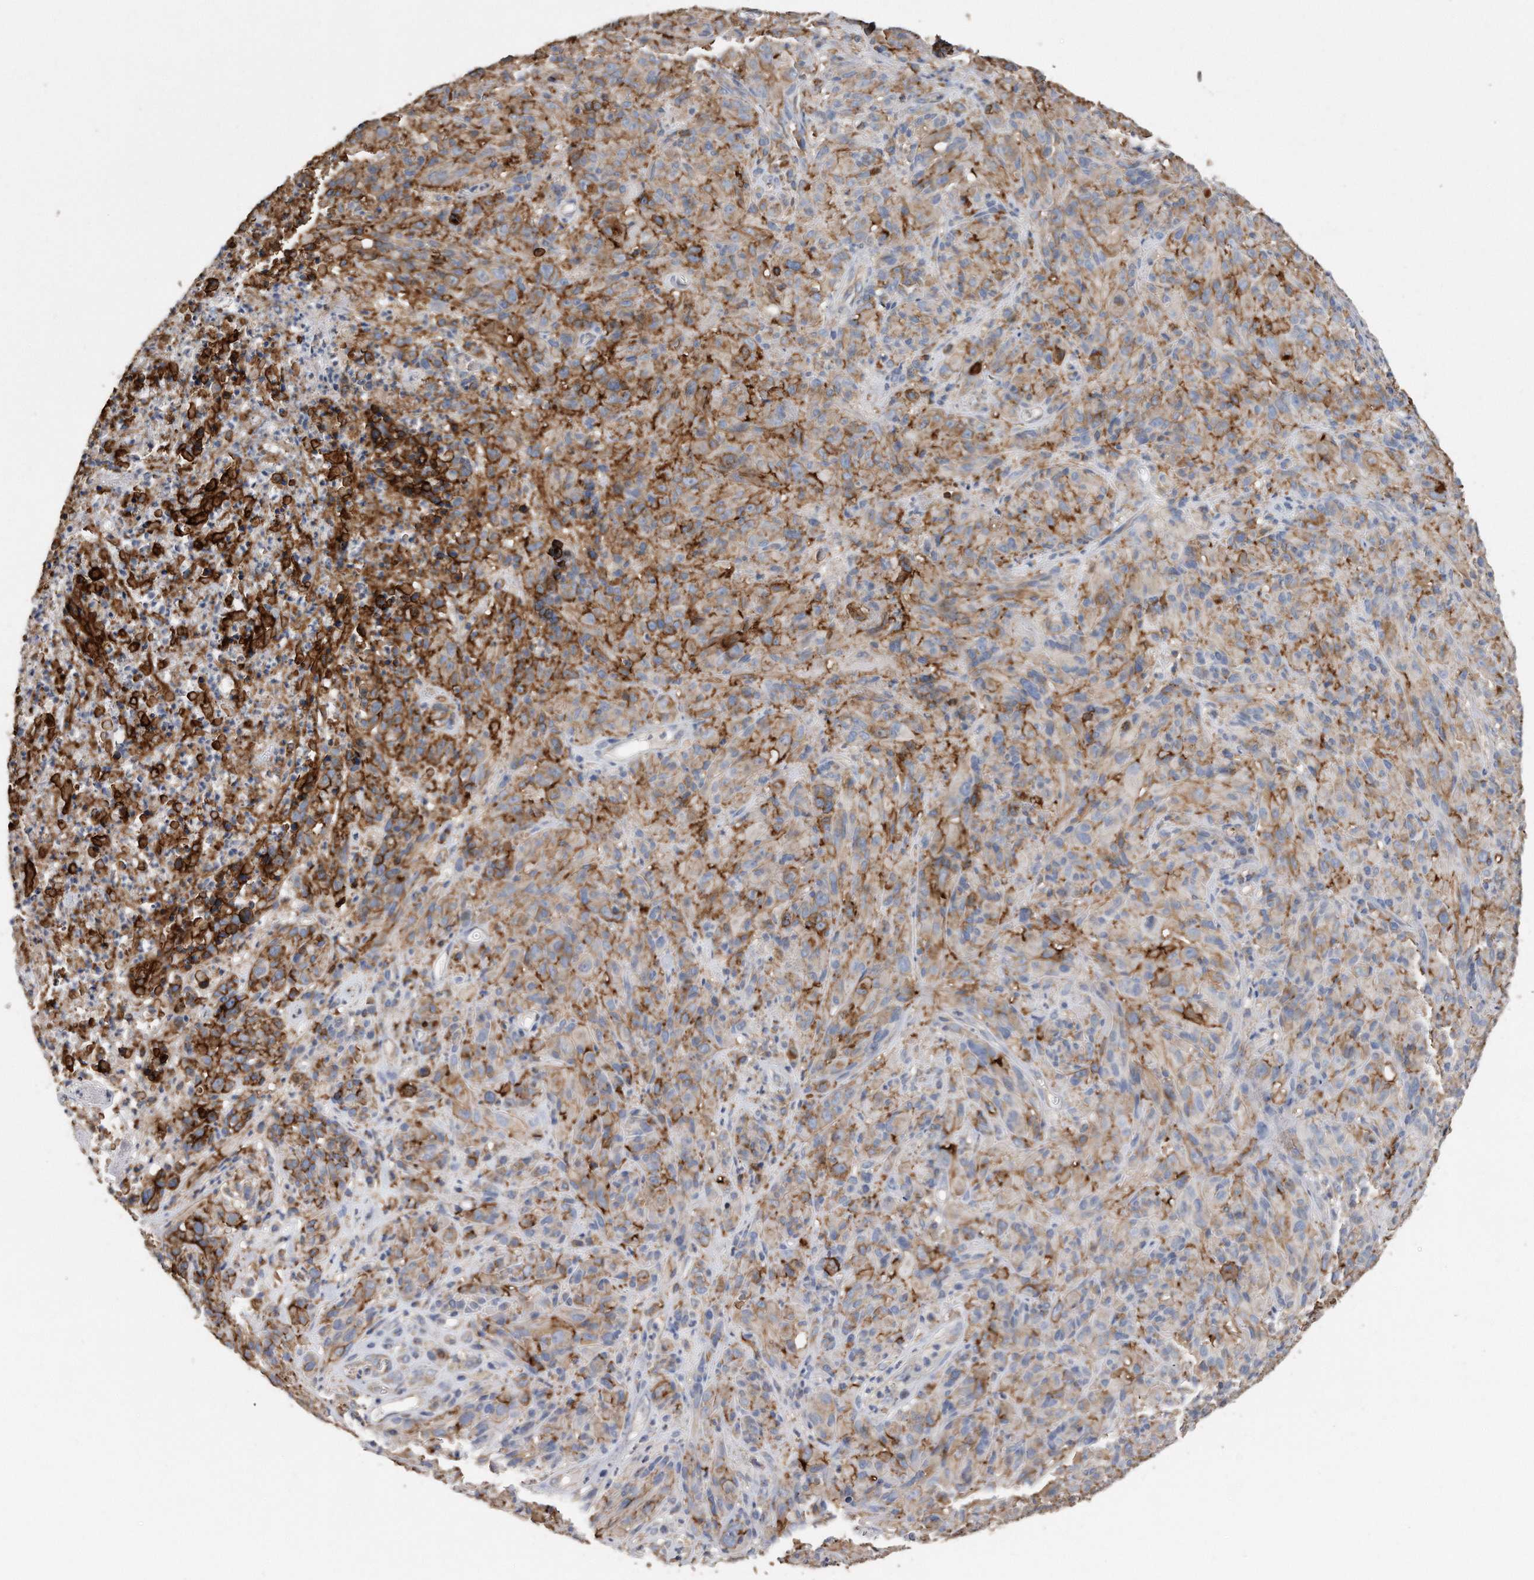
{"staining": {"intensity": "moderate", "quantity": "25%-75%", "location": "cytoplasmic/membranous"}, "tissue": "melanoma", "cell_type": "Tumor cells", "image_type": "cancer", "snomed": [{"axis": "morphology", "description": "Malignant melanoma, NOS"}, {"axis": "topography", "description": "Skin of head"}], "caption": "Protein staining demonstrates moderate cytoplasmic/membranous positivity in about 25%-75% of tumor cells in malignant melanoma.", "gene": "CDCP1", "patient": {"sex": "male", "age": 96}}